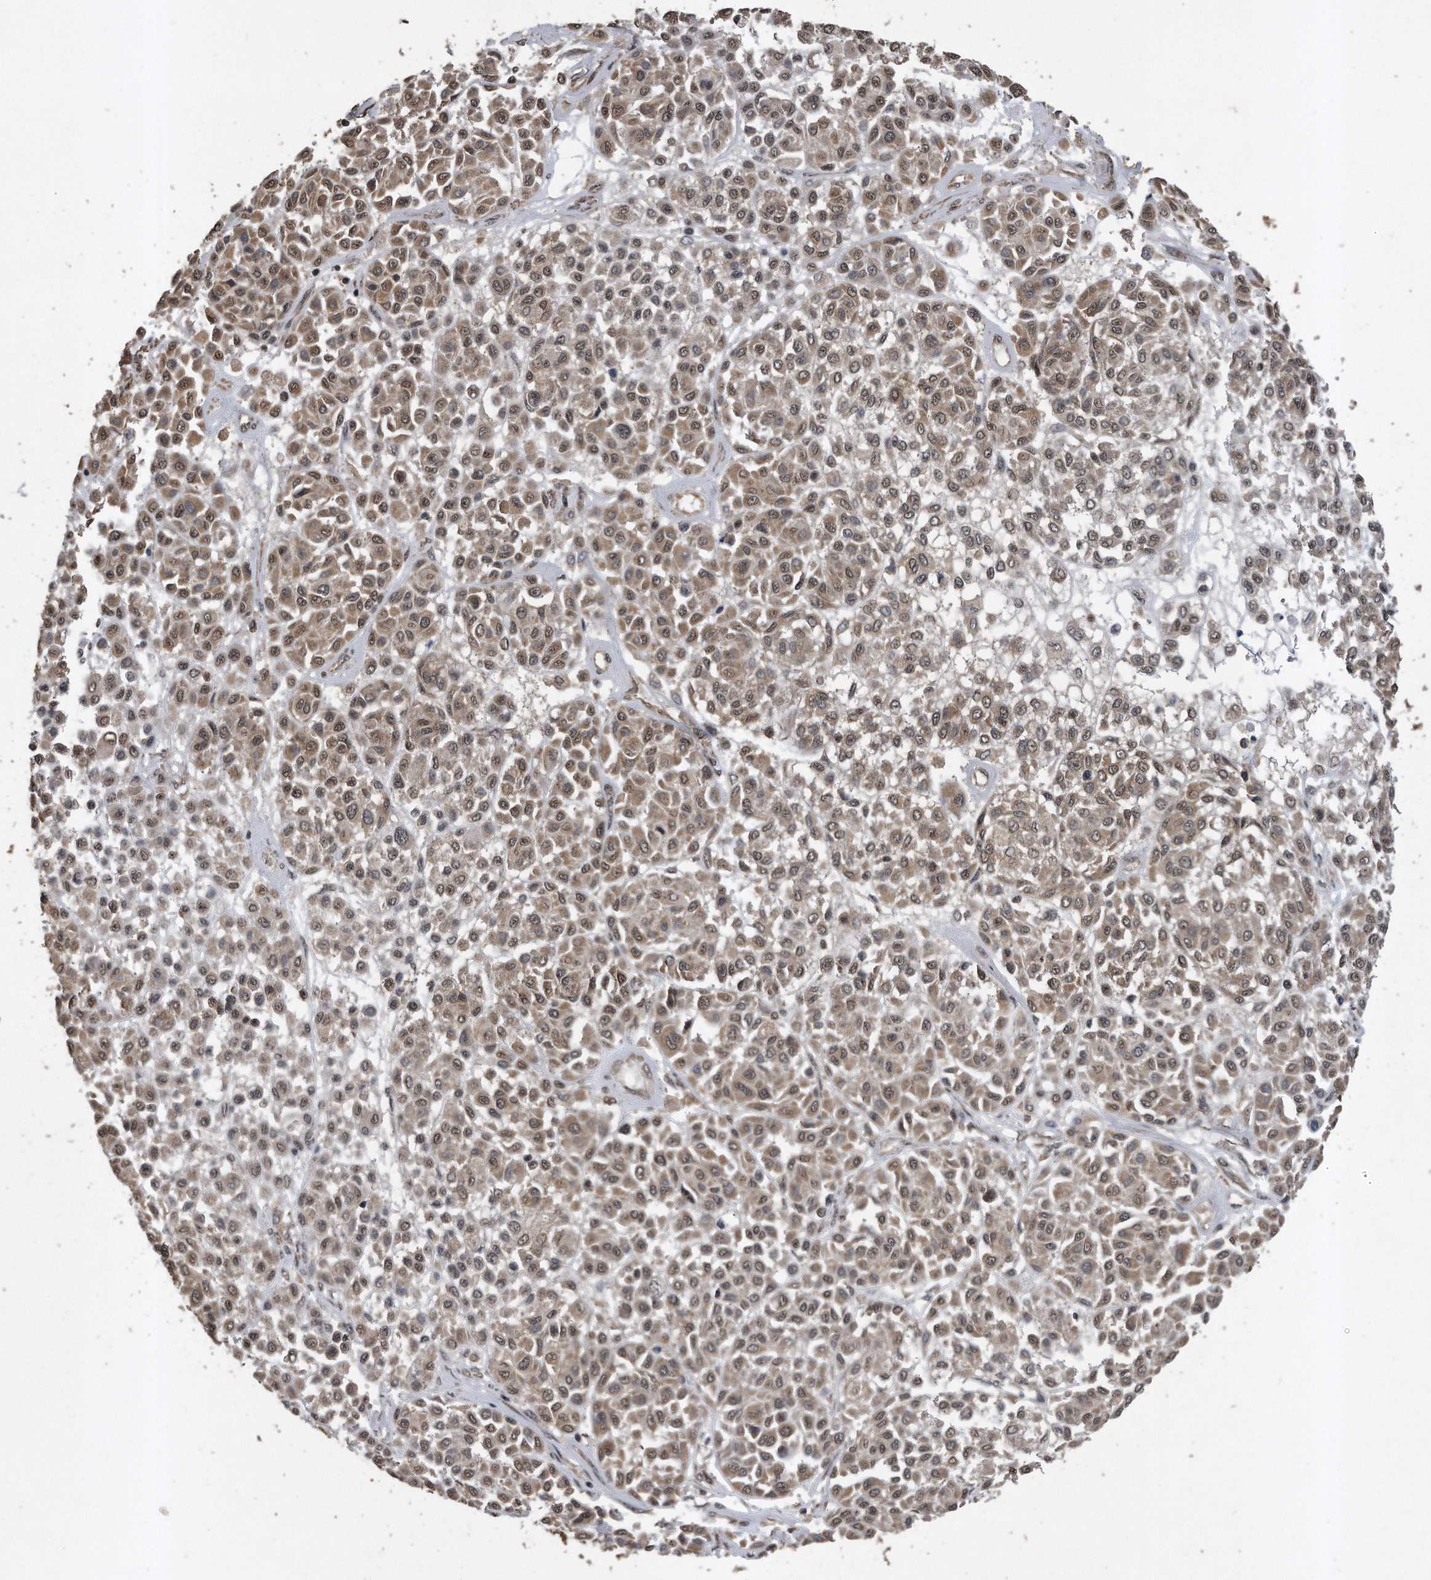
{"staining": {"intensity": "moderate", "quantity": ">75%", "location": "cytoplasmic/membranous,nuclear"}, "tissue": "melanoma", "cell_type": "Tumor cells", "image_type": "cancer", "snomed": [{"axis": "morphology", "description": "Malignant melanoma, Metastatic site"}, {"axis": "topography", "description": "Soft tissue"}], "caption": "DAB immunohistochemical staining of human malignant melanoma (metastatic site) exhibits moderate cytoplasmic/membranous and nuclear protein staining in approximately >75% of tumor cells.", "gene": "CRYZL1", "patient": {"sex": "male", "age": 41}}